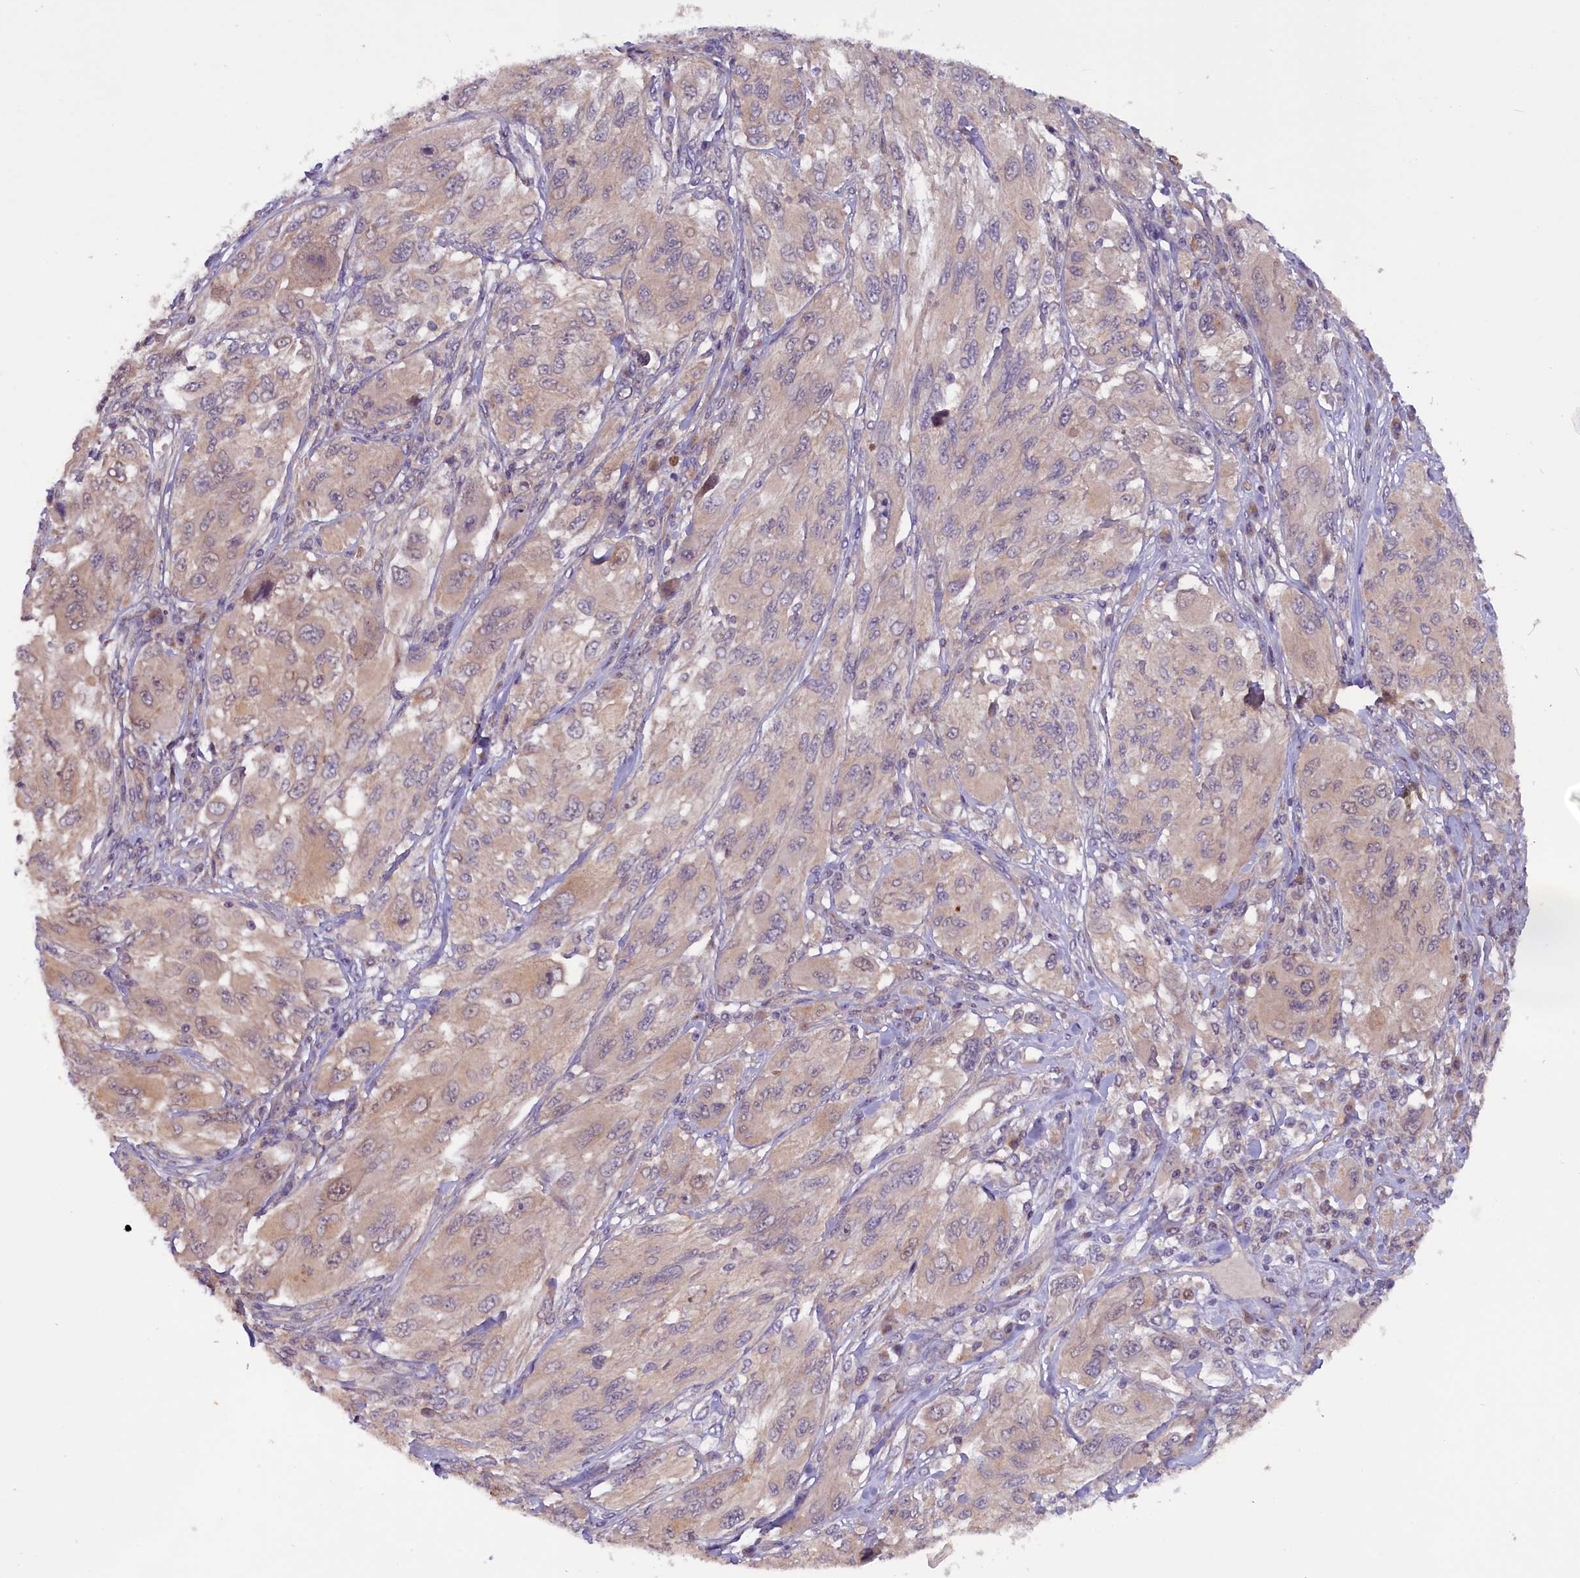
{"staining": {"intensity": "weak", "quantity": "<25%", "location": "cytoplasmic/membranous"}, "tissue": "melanoma", "cell_type": "Tumor cells", "image_type": "cancer", "snomed": [{"axis": "morphology", "description": "Malignant melanoma, NOS"}, {"axis": "topography", "description": "Skin"}], "caption": "High magnification brightfield microscopy of malignant melanoma stained with DAB (brown) and counterstained with hematoxylin (blue): tumor cells show no significant positivity.", "gene": "CCDC9B", "patient": {"sex": "female", "age": 91}}